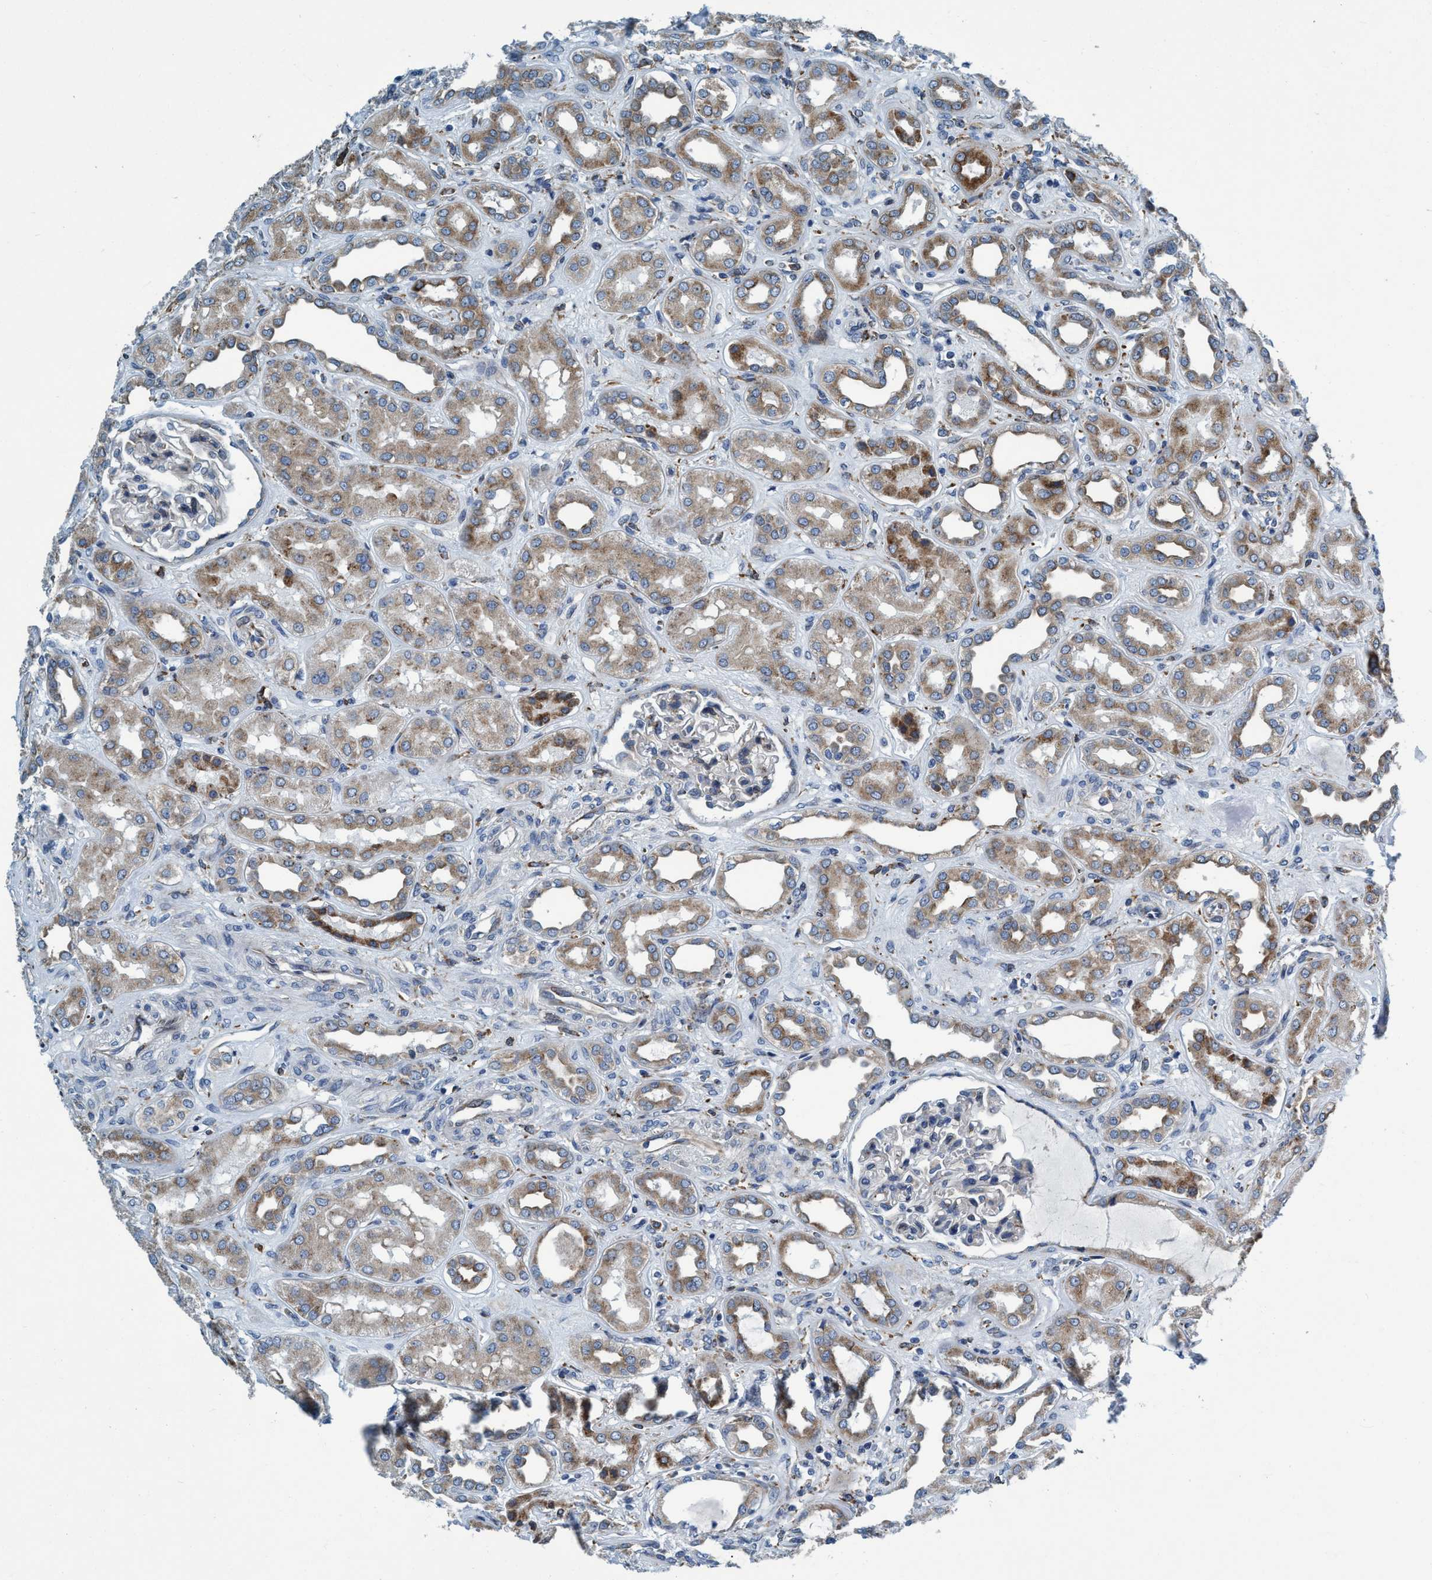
{"staining": {"intensity": "negative", "quantity": "none", "location": "none"}, "tissue": "kidney", "cell_type": "Cells in glomeruli", "image_type": "normal", "snomed": [{"axis": "morphology", "description": "Normal tissue, NOS"}, {"axis": "topography", "description": "Kidney"}], "caption": "DAB immunohistochemical staining of benign human kidney exhibits no significant expression in cells in glomeruli.", "gene": "ARMC9", "patient": {"sex": "male", "age": 59}}